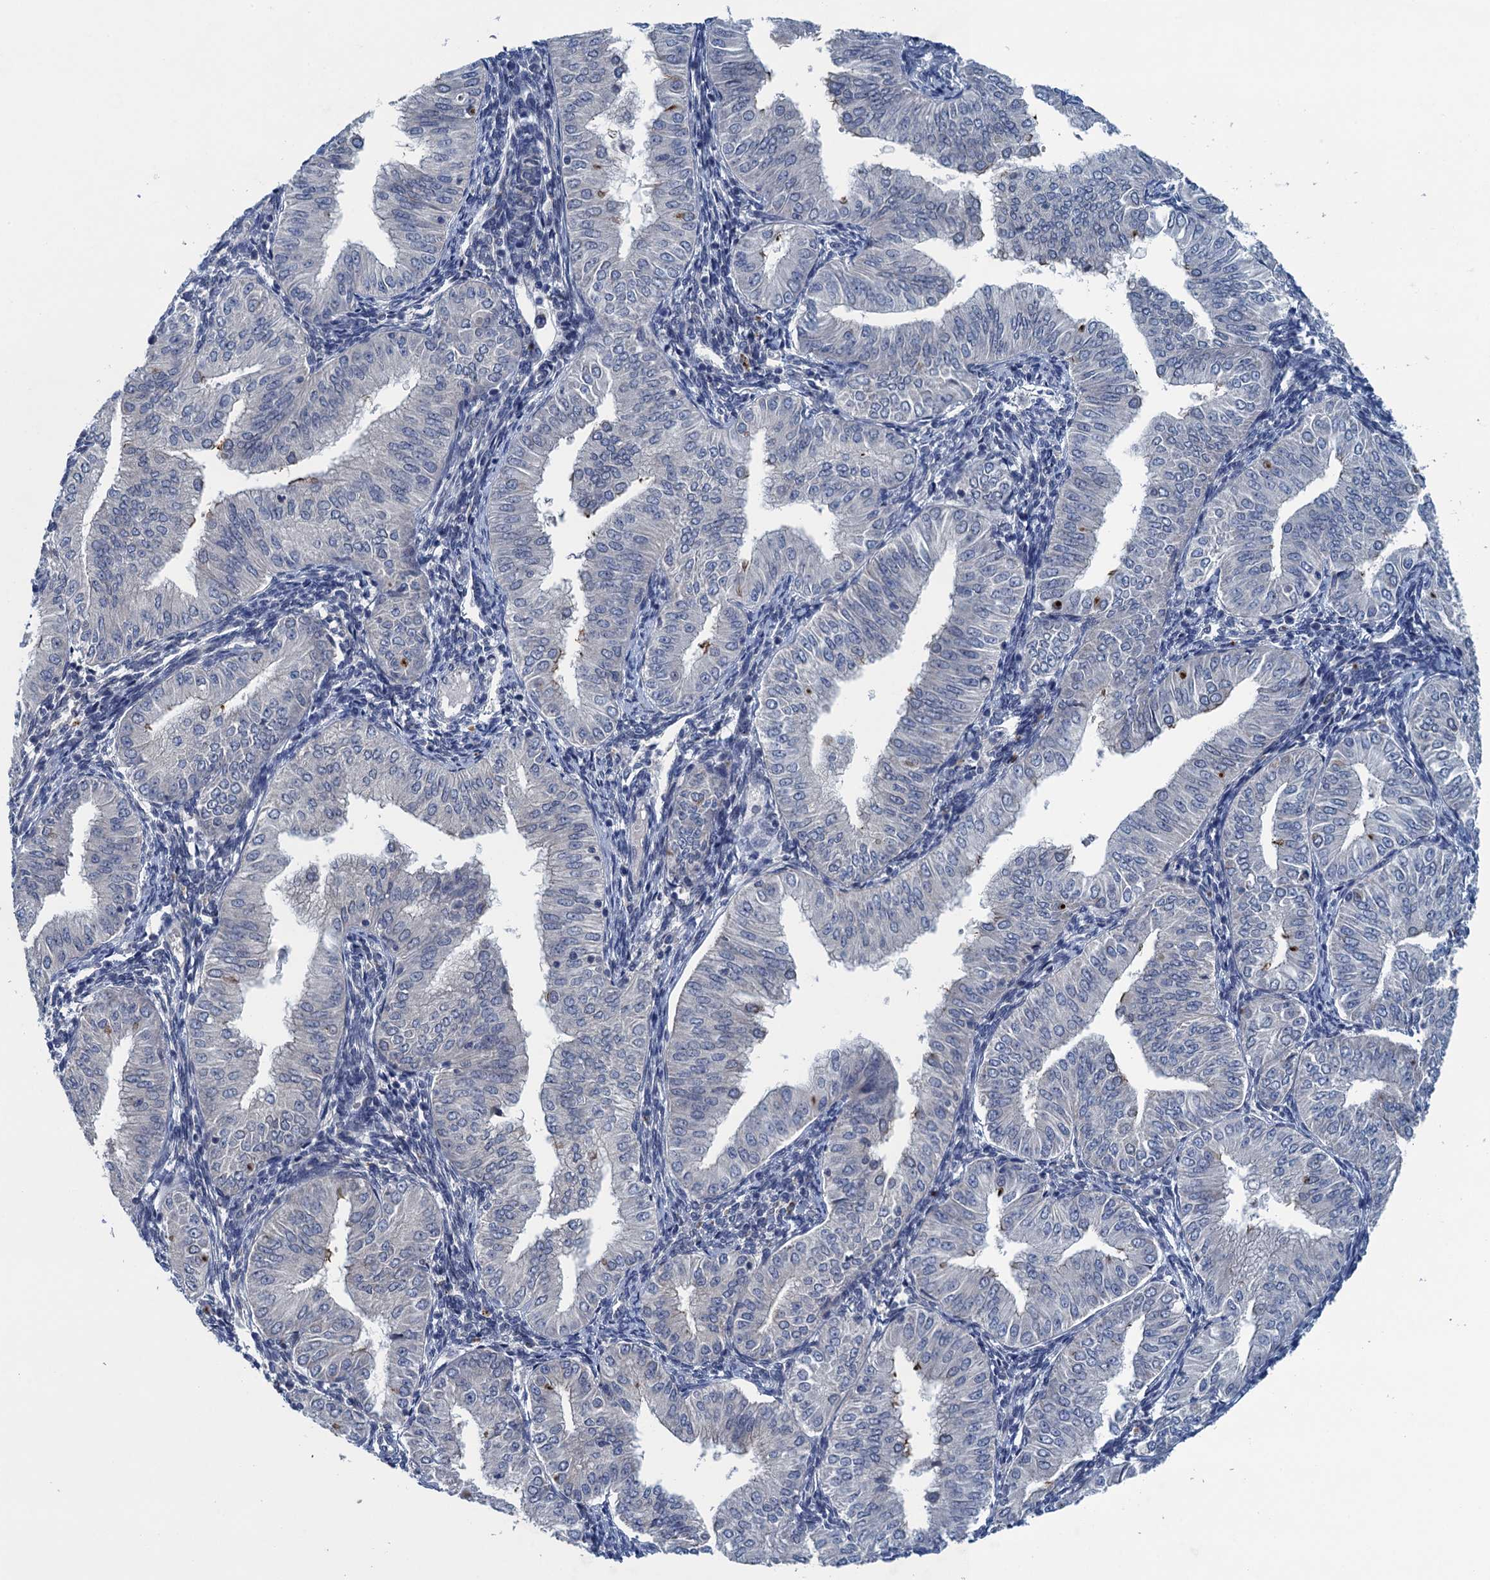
{"staining": {"intensity": "negative", "quantity": "none", "location": "none"}, "tissue": "endometrial cancer", "cell_type": "Tumor cells", "image_type": "cancer", "snomed": [{"axis": "morphology", "description": "Normal tissue, NOS"}, {"axis": "morphology", "description": "Adenocarcinoma, NOS"}, {"axis": "topography", "description": "Endometrium"}], "caption": "Immunohistochemistry of endometrial cancer (adenocarcinoma) shows no expression in tumor cells.", "gene": "CTU2", "patient": {"sex": "female", "age": 53}}